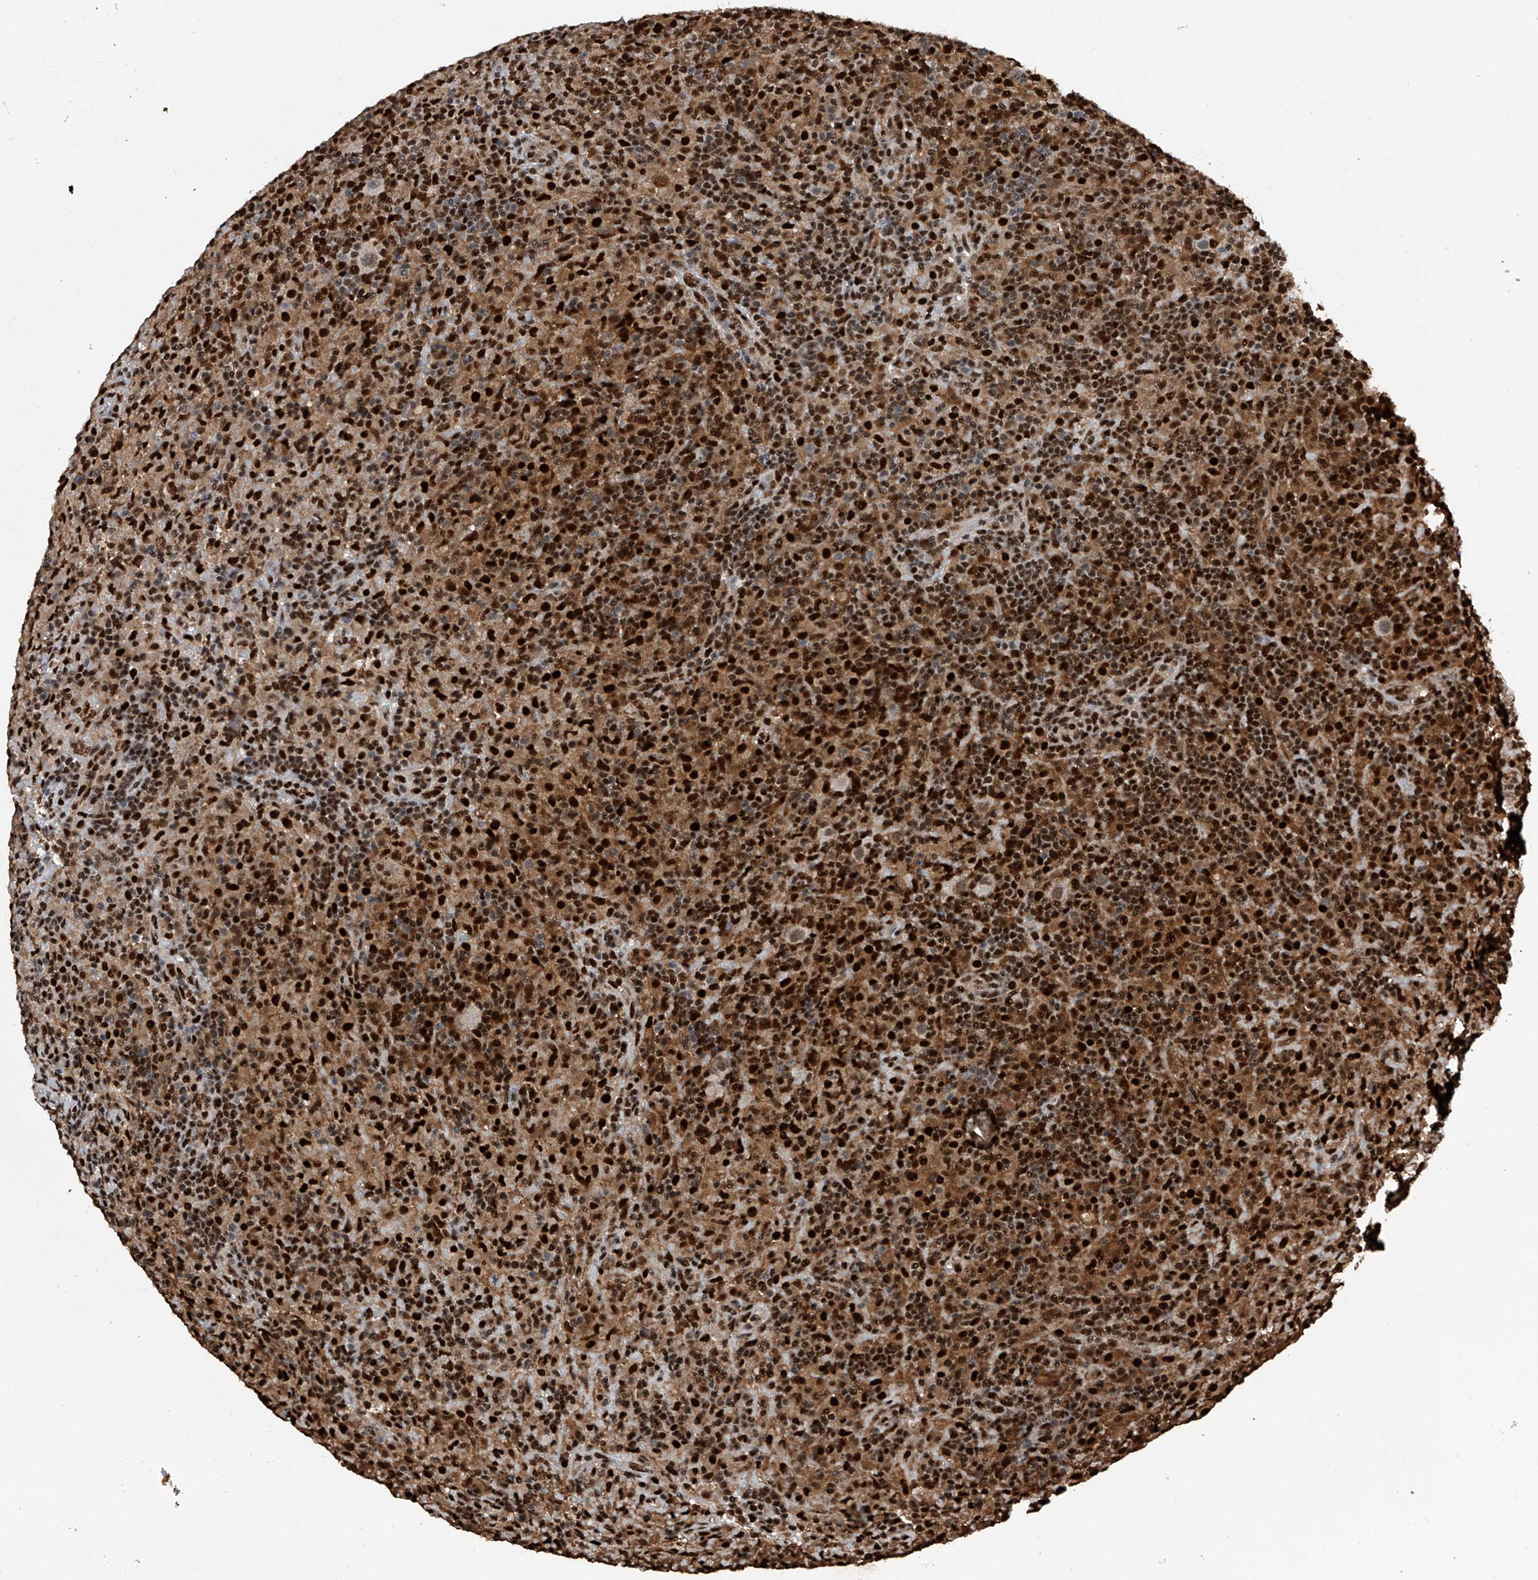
{"staining": {"intensity": "weak", "quantity": ">75%", "location": "cytoplasmic/membranous,nuclear"}, "tissue": "lymphoma", "cell_type": "Tumor cells", "image_type": "cancer", "snomed": [{"axis": "morphology", "description": "Hodgkin's disease, NOS"}, {"axis": "topography", "description": "Lymph node"}], "caption": "Immunohistochemical staining of human Hodgkin's disease demonstrates low levels of weak cytoplasmic/membranous and nuclear protein positivity in about >75% of tumor cells.", "gene": "FKBP5", "patient": {"sex": "male", "age": 70}}